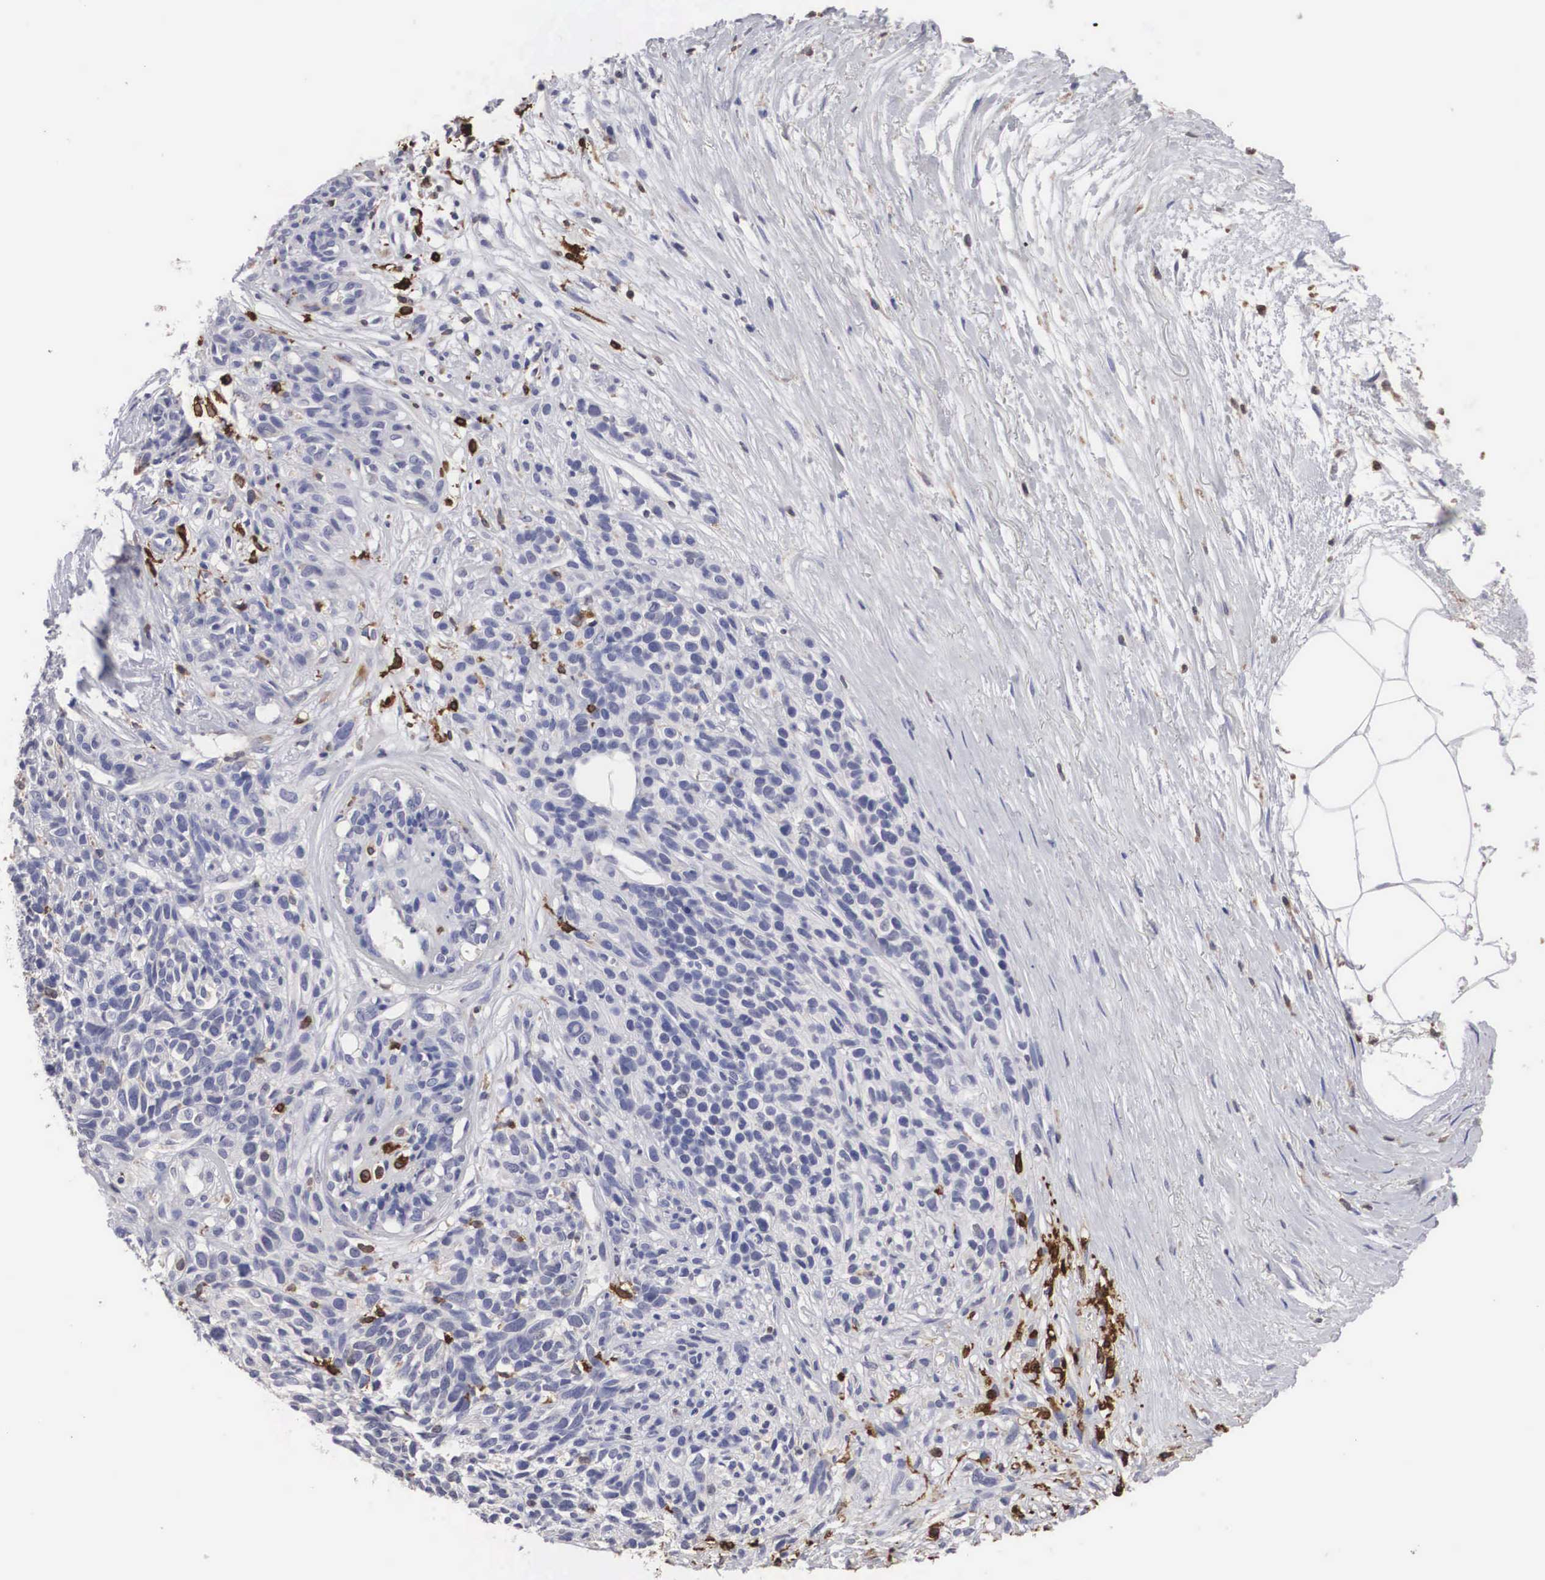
{"staining": {"intensity": "negative", "quantity": "none", "location": "none"}, "tissue": "melanoma", "cell_type": "Tumor cells", "image_type": "cancer", "snomed": [{"axis": "morphology", "description": "Malignant melanoma, NOS"}, {"axis": "topography", "description": "Skin"}], "caption": "Immunohistochemistry (IHC) image of neoplastic tissue: melanoma stained with DAB (3,3'-diaminobenzidine) reveals no significant protein staining in tumor cells.", "gene": "HMOX1", "patient": {"sex": "female", "age": 85}}